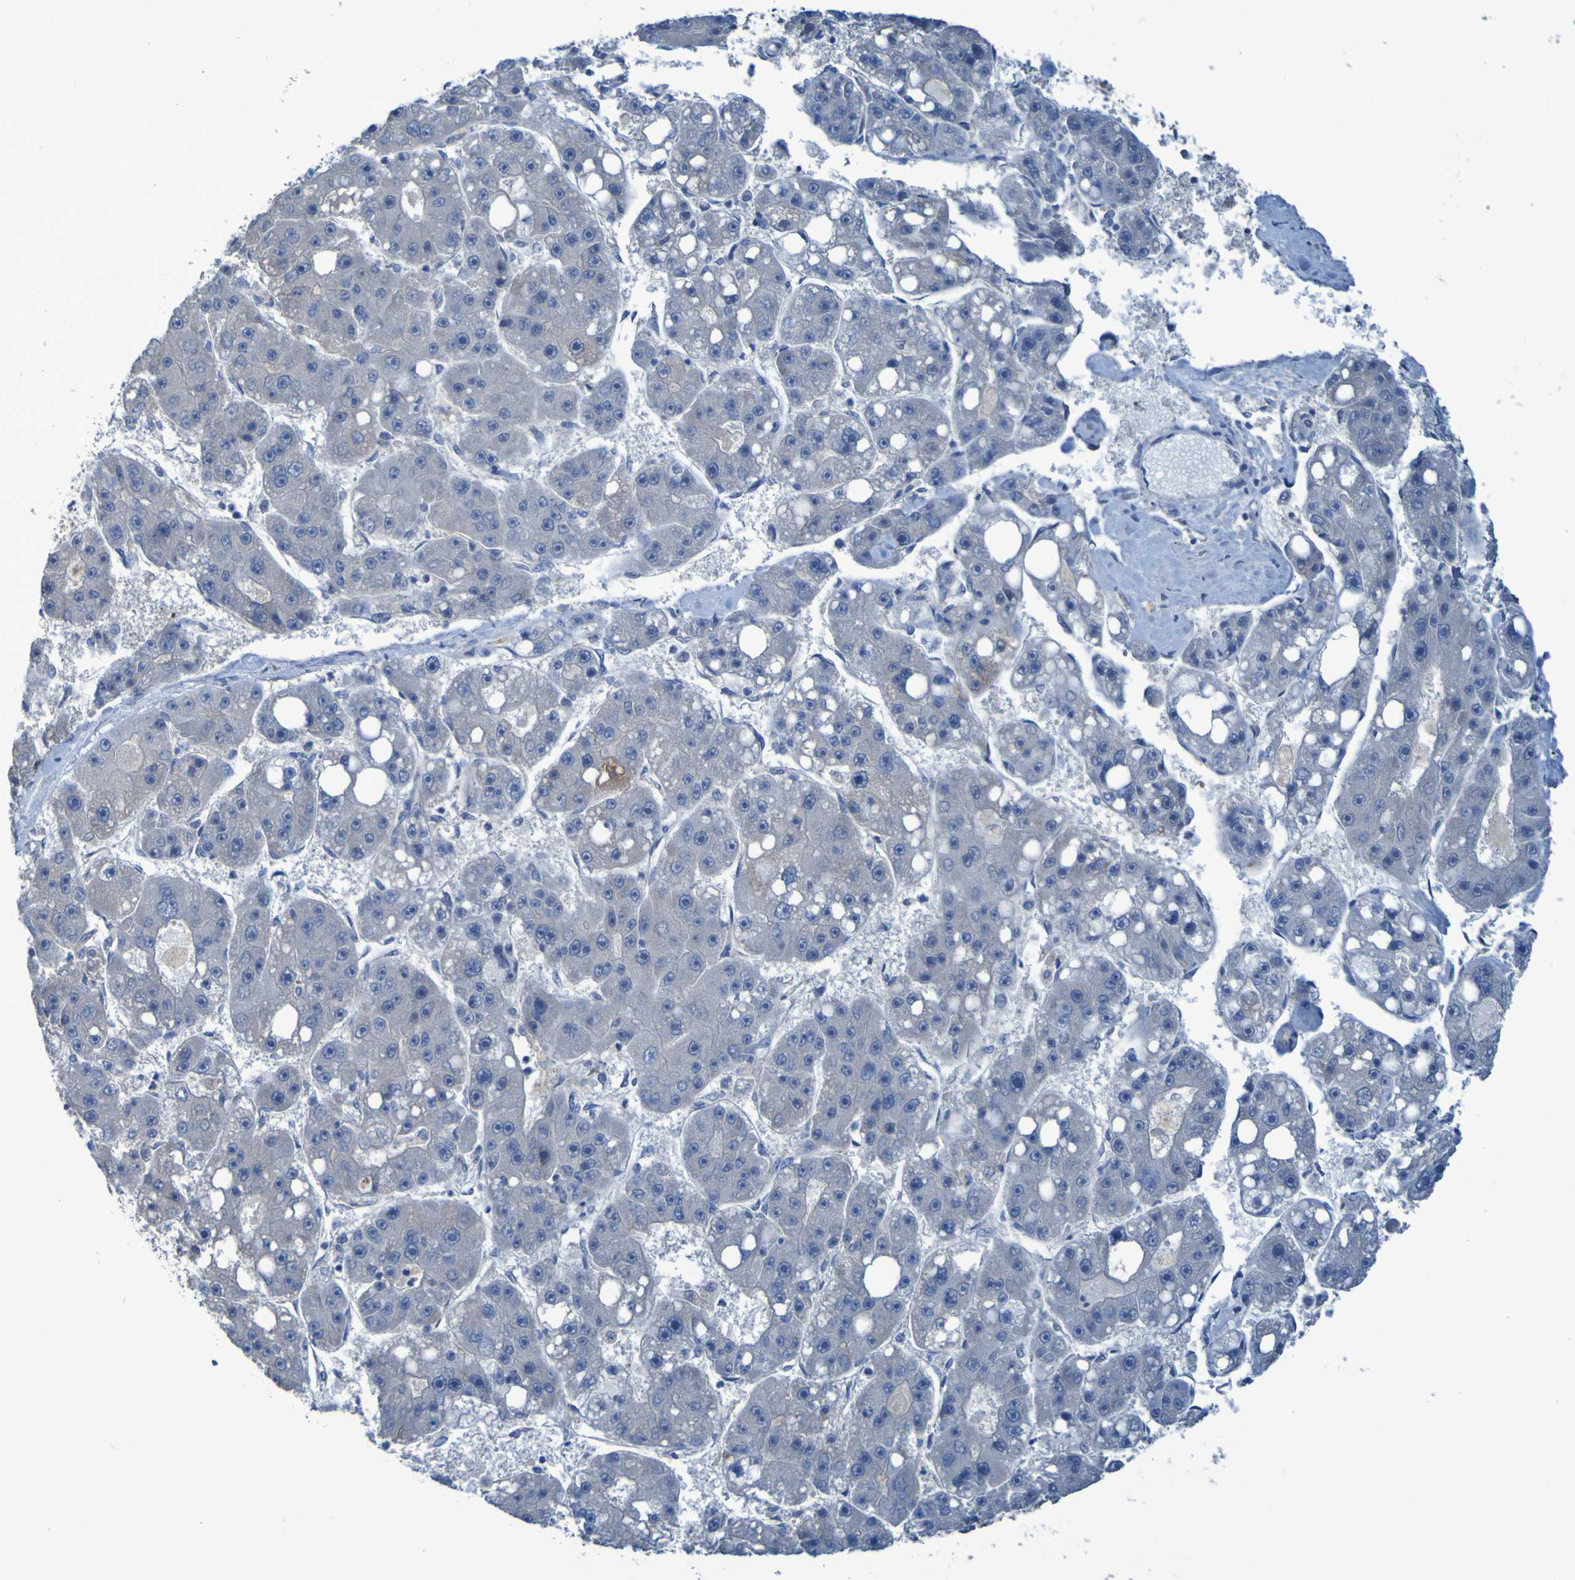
{"staining": {"intensity": "negative", "quantity": "none", "location": "none"}, "tissue": "liver cancer", "cell_type": "Tumor cells", "image_type": "cancer", "snomed": [{"axis": "morphology", "description": "Carcinoma, Hepatocellular, NOS"}, {"axis": "topography", "description": "Liver"}], "caption": "Tumor cells show no significant staining in liver hepatocellular carcinoma.", "gene": "NPRL3", "patient": {"sex": "female", "age": 61}}